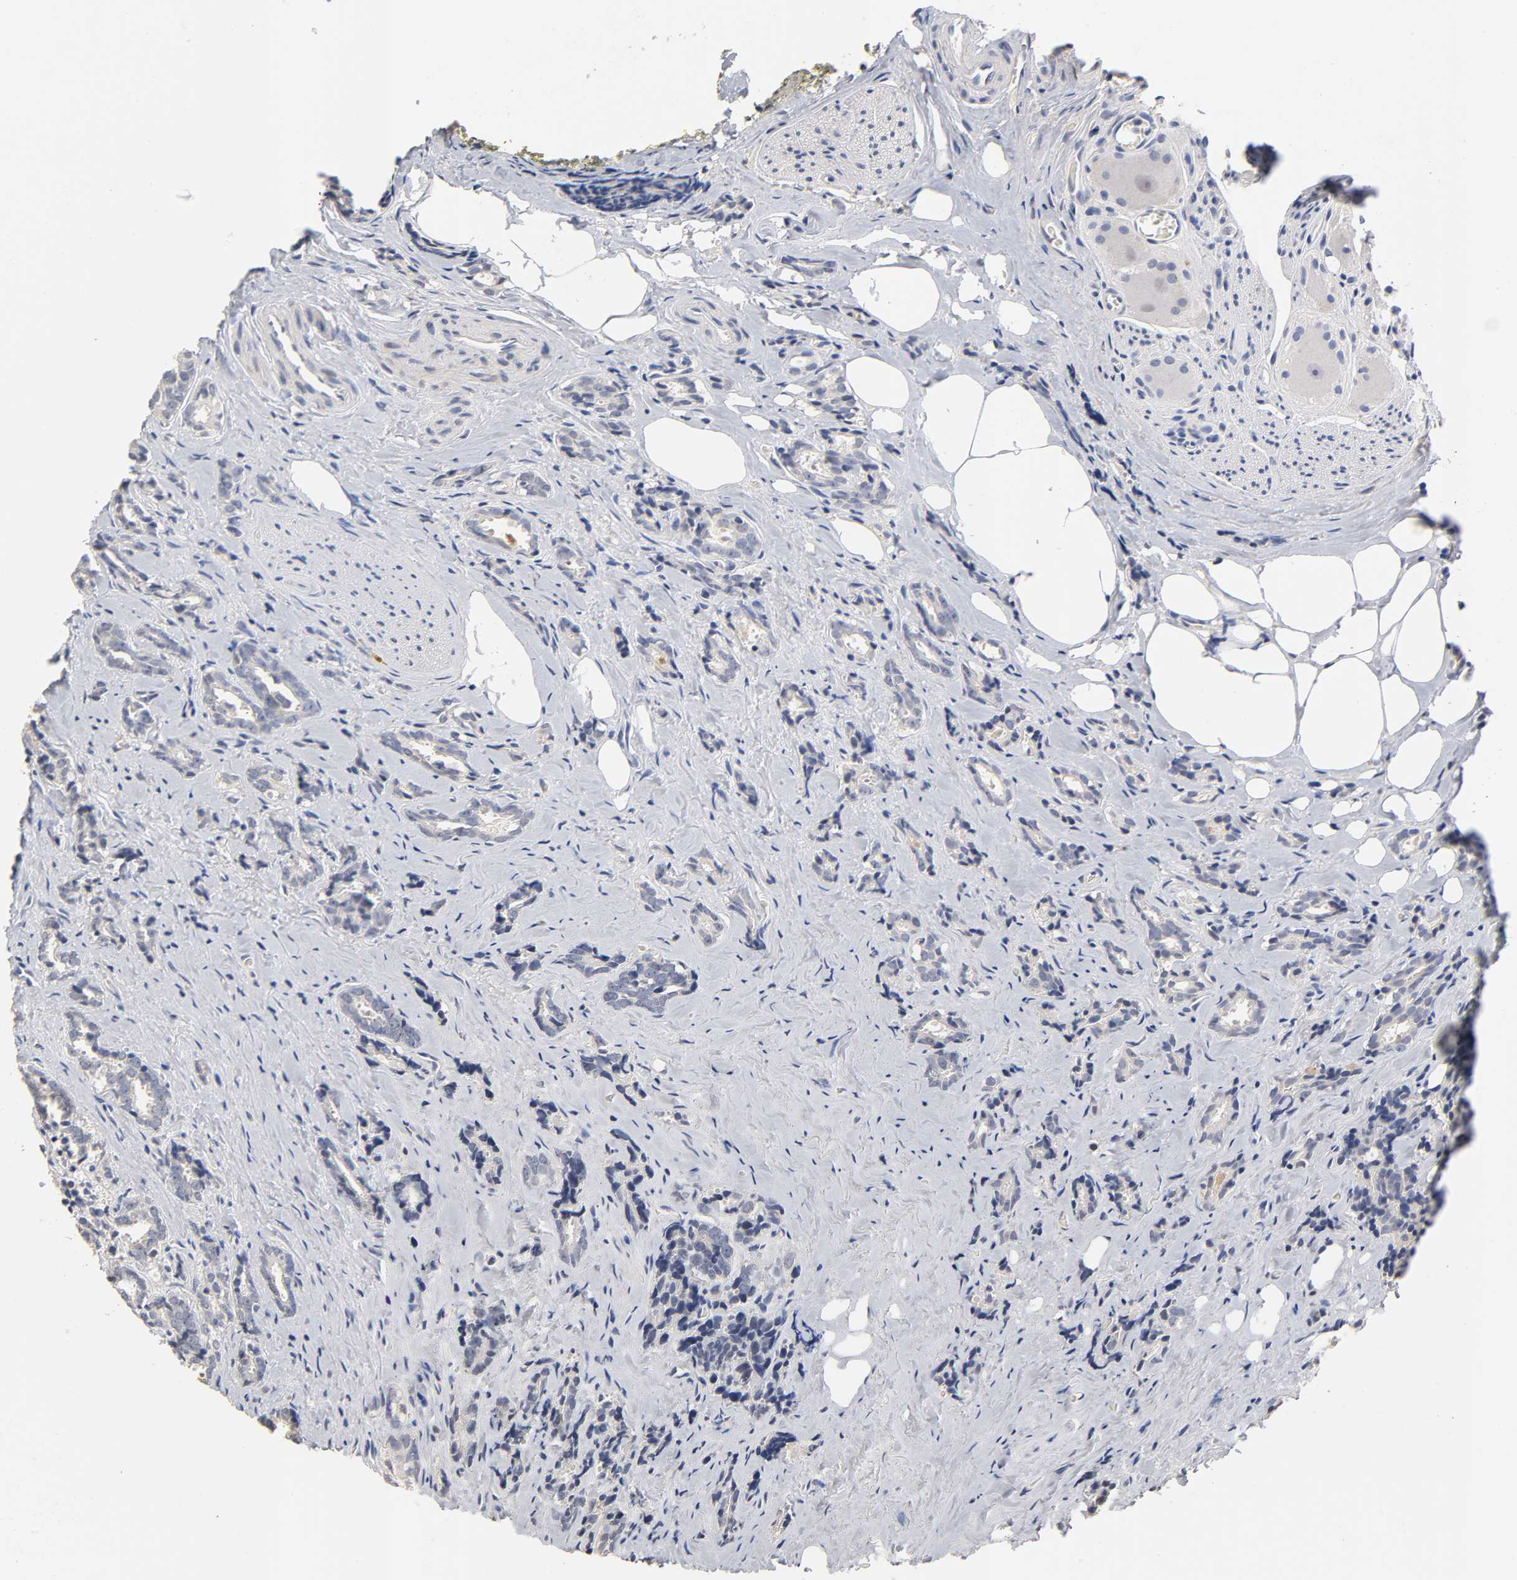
{"staining": {"intensity": "negative", "quantity": "none", "location": "none"}, "tissue": "prostate cancer", "cell_type": "Tumor cells", "image_type": "cancer", "snomed": [{"axis": "morphology", "description": "Adenocarcinoma, High grade"}, {"axis": "topography", "description": "Prostate"}], "caption": "A micrograph of prostate cancer stained for a protein demonstrates no brown staining in tumor cells. The staining was performed using DAB to visualize the protein expression in brown, while the nuclei were stained in blue with hematoxylin (Magnification: 20x).", "gene": "OVOL1", "patient": {"sex": "male", "age": 67}}